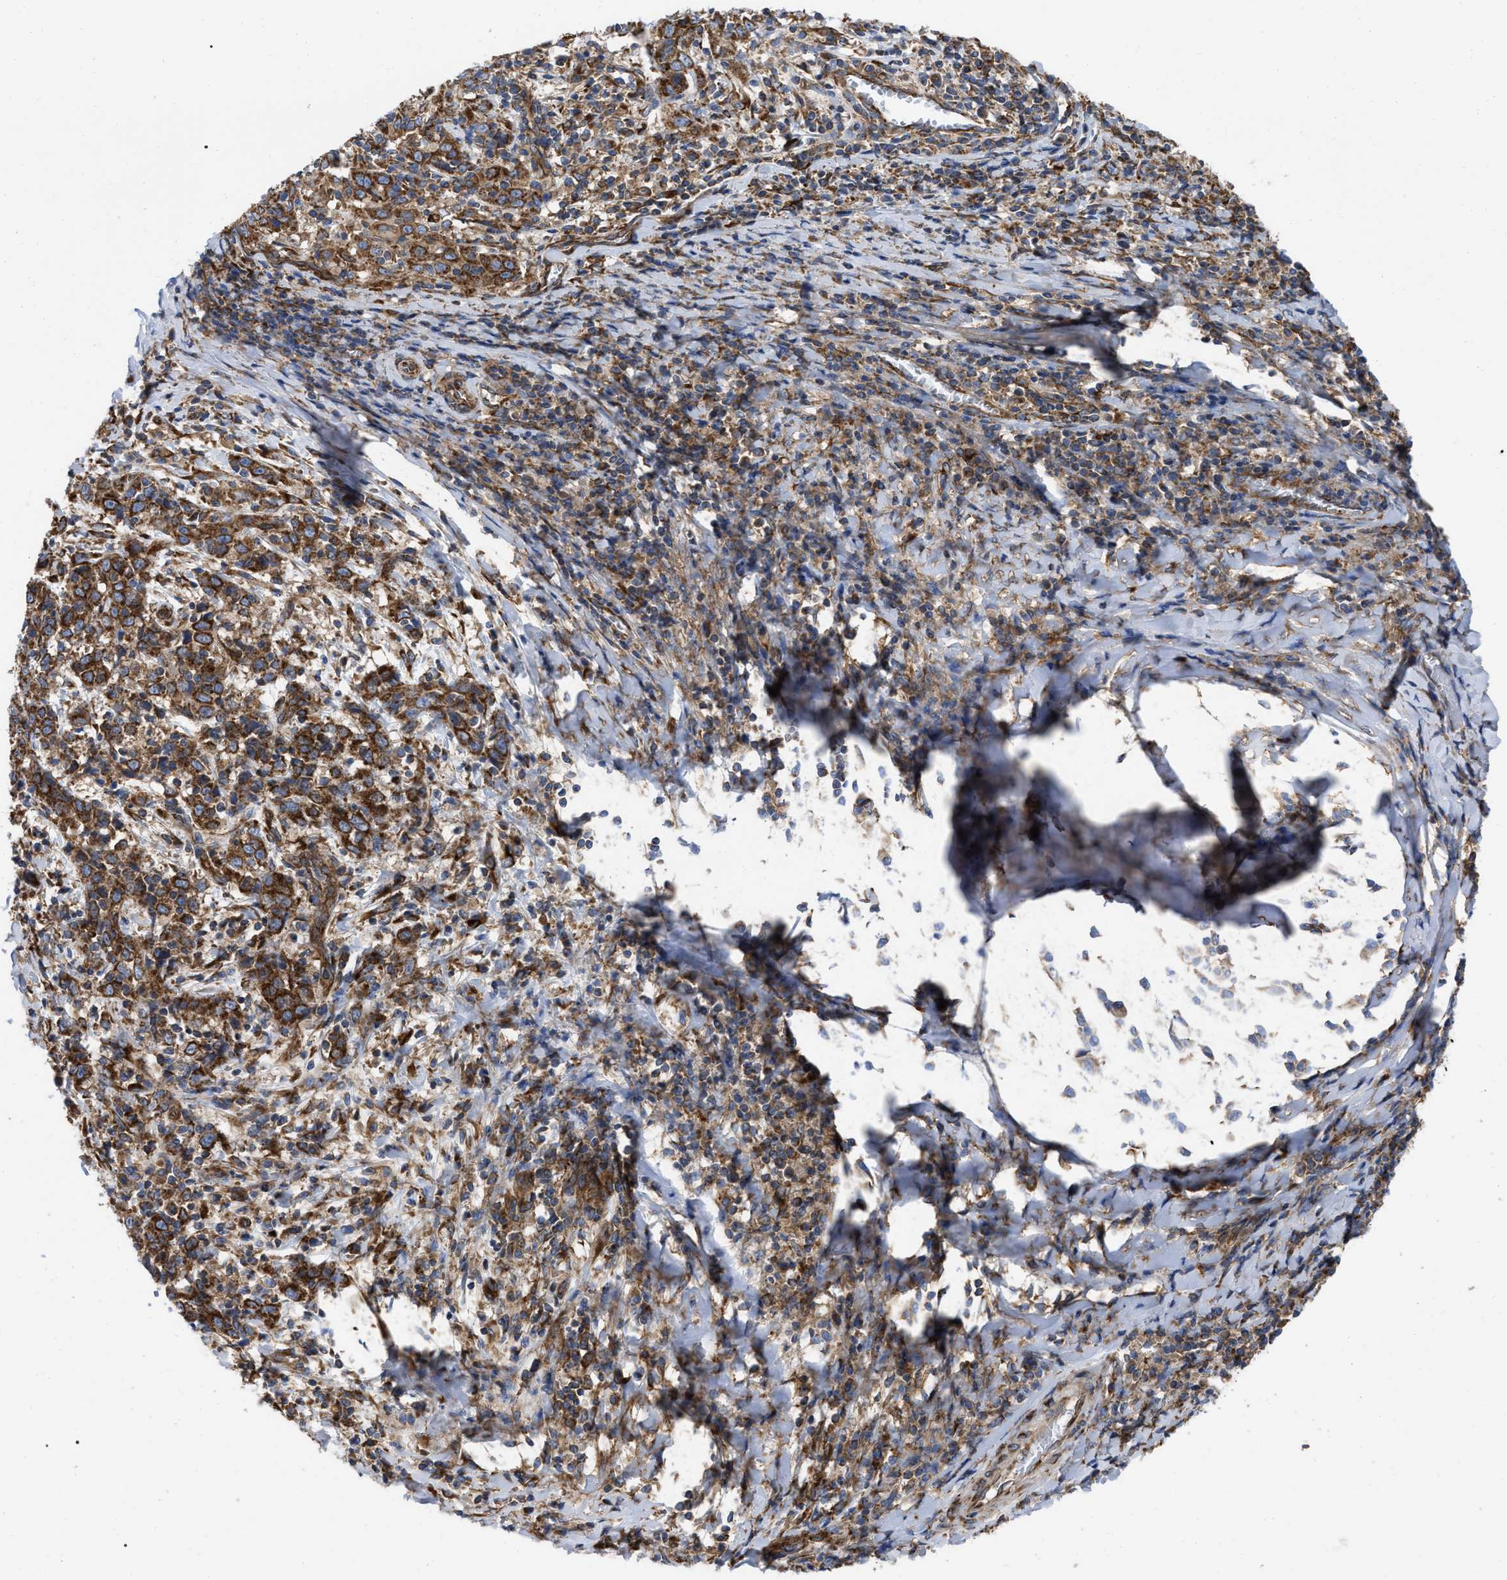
{"staining": {"intensity": "strong", "quantity": ">75%", "location": "cytoplasmic/membranous"}, "tissue": "cervical cancer", "cell_type": "Tumor cells", "image_type": "cancer", "snomed": [{"axis": "morphology", "description": "Squamous cell carcinoma, NOS"}, {"axis": "topography", "description": "Cervix"}], "caption": "An IHC image of tumor tissue is shown. Protein staining in brown highlights strong cytoplasmic/membranous positivity in cervical cancer (squamous cell carcinoma) within tumor cells. The protein is shown in brown color, while the nuclei are stained blue.", "gene": "FAM120A", "patient": {"sex": "female", "age": 46}}